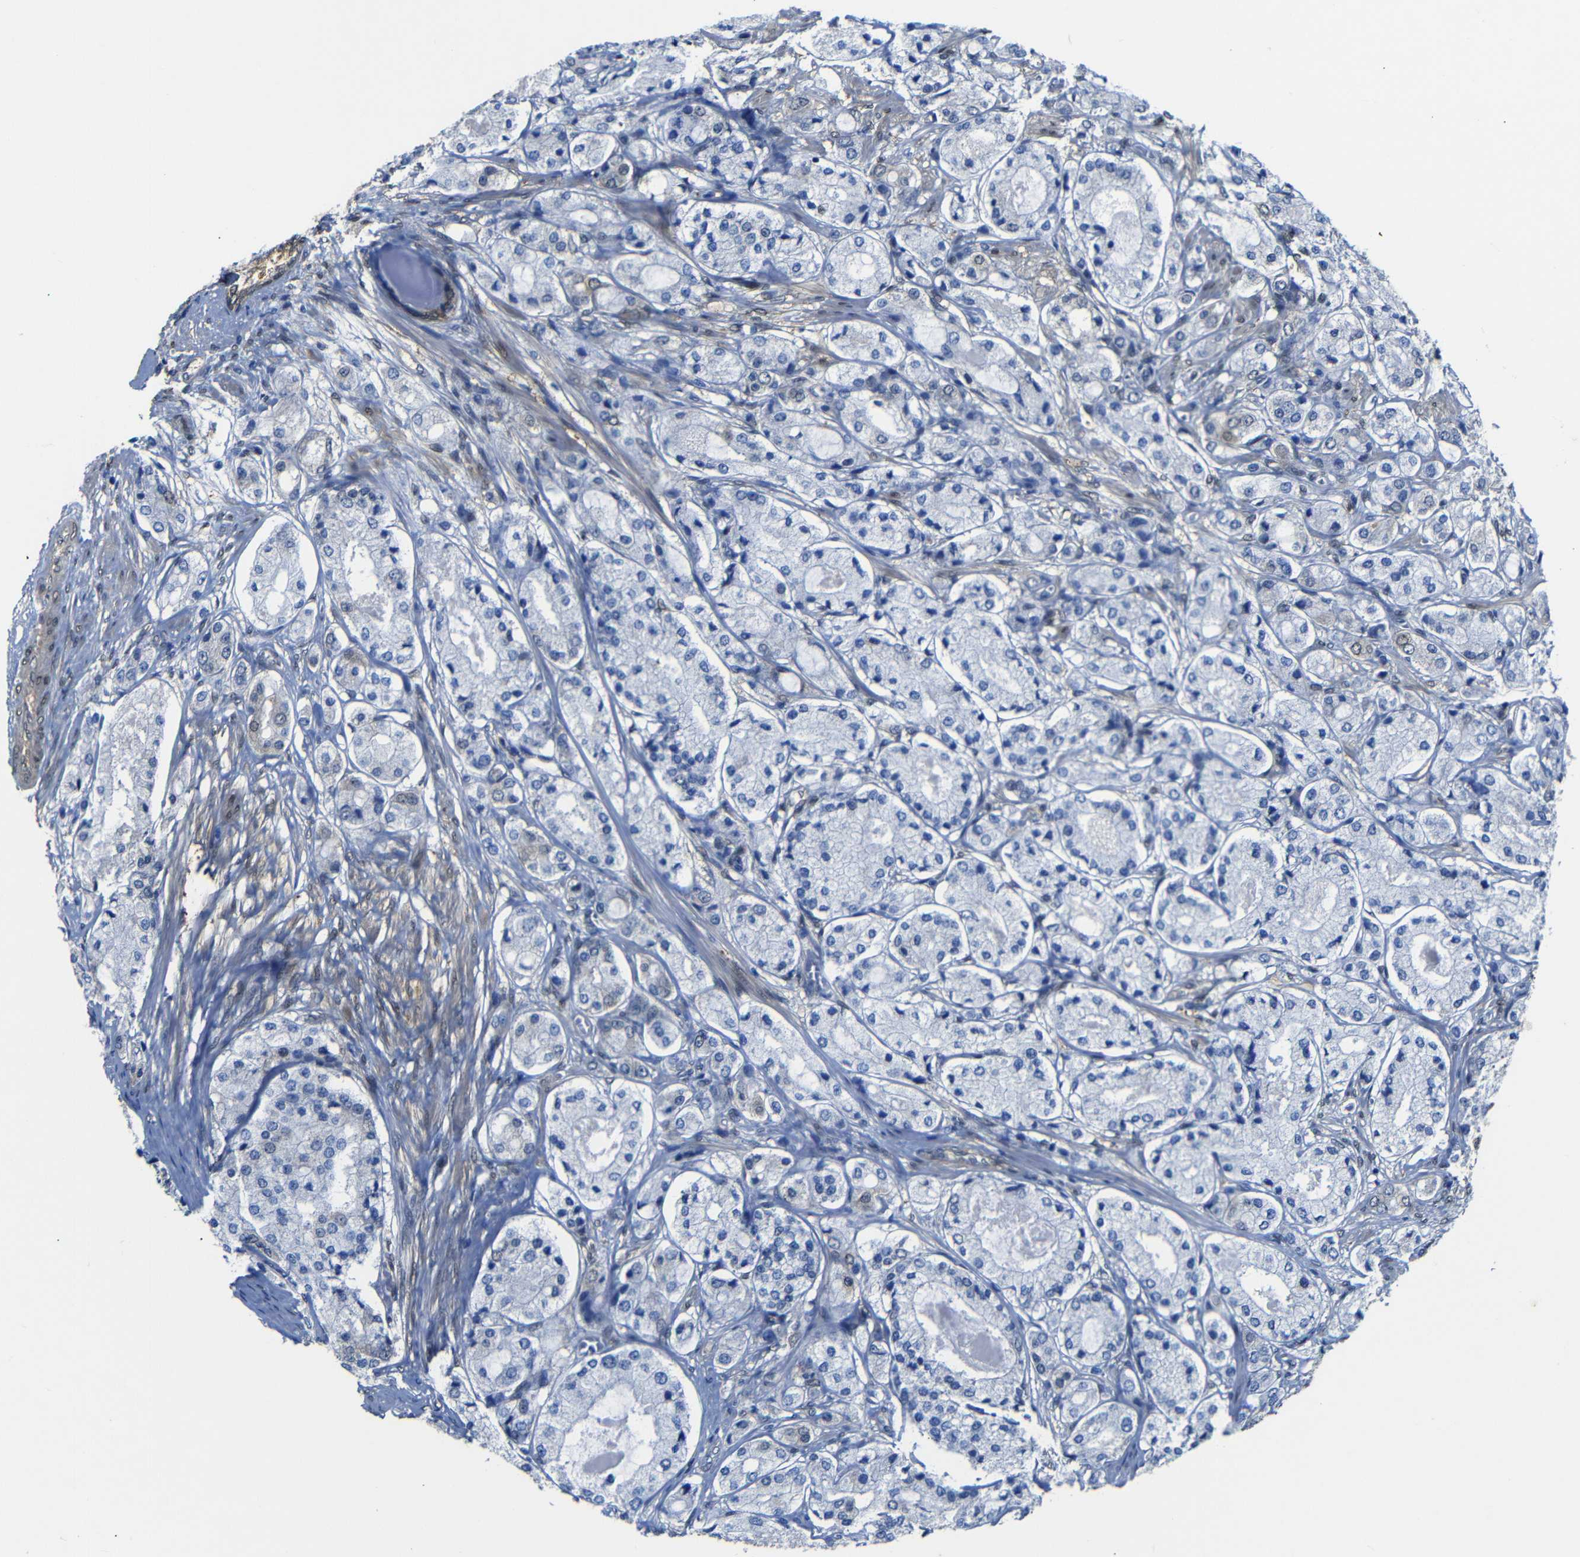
{"staining": {"intensity": "negative", "quantity": "none", "location": "none"}, "tissue": "prostate cancer", "cell_type": "Tumor cells", "image_type": "cancer", "snomed": [{"axis": "morphology", "description": "Adenocarcinoma, High grade"}, {"axis": "topography", "description": "Prostate"}], "caption": "An image of prostate cancer stained for a protein demonstrates no brown staining in tumor cells. (Brightfield microscopy of DAB (3,3'-diaminobenzidine) IHC at high magnification).", "gene": "YAP1", "patient": {"sex": "male", "age": 65}}